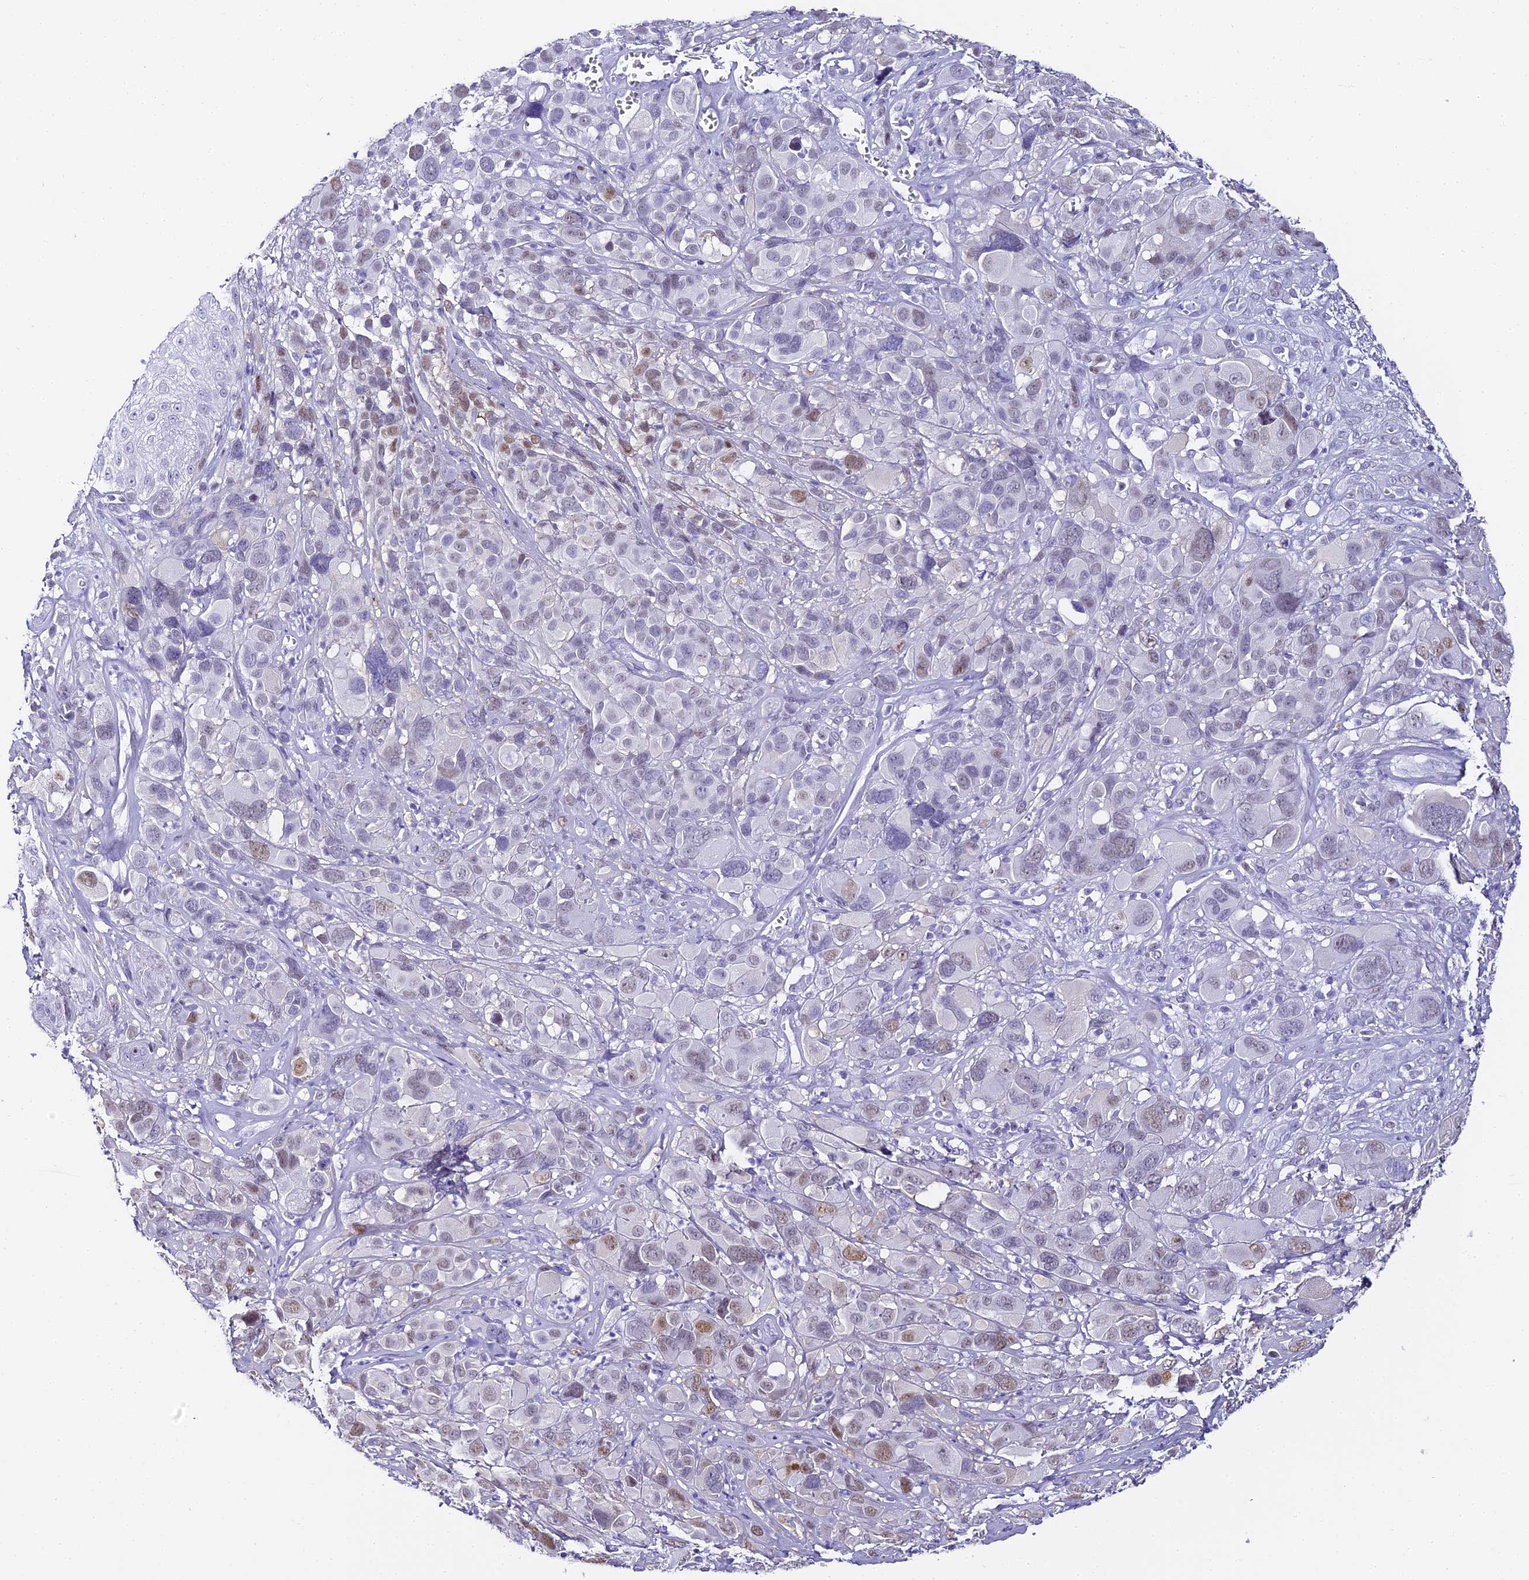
{"staining": {"intensity": "weak", "quantity": "25%-75%", "location": "nuclear"}, "tissue": "melanoma", "cell_type": "Tumor cells", "image_type": "cancer", "snomed": [{"axis": "morphology", "description": "Malignant melanoma, NOS"}, {"axis": "topography", "description": "Skin of trunk"}], "caption": "Tumor cells exhibit low levels of weak nuclear staining in about 25%-75% of cells in malignant melanoma. The protein of interest is shown in brown color, while the nuclei are stained blue.", "gene": "ABHD14A-ACY1", "patient": {"sex": "male", "age": 71}}